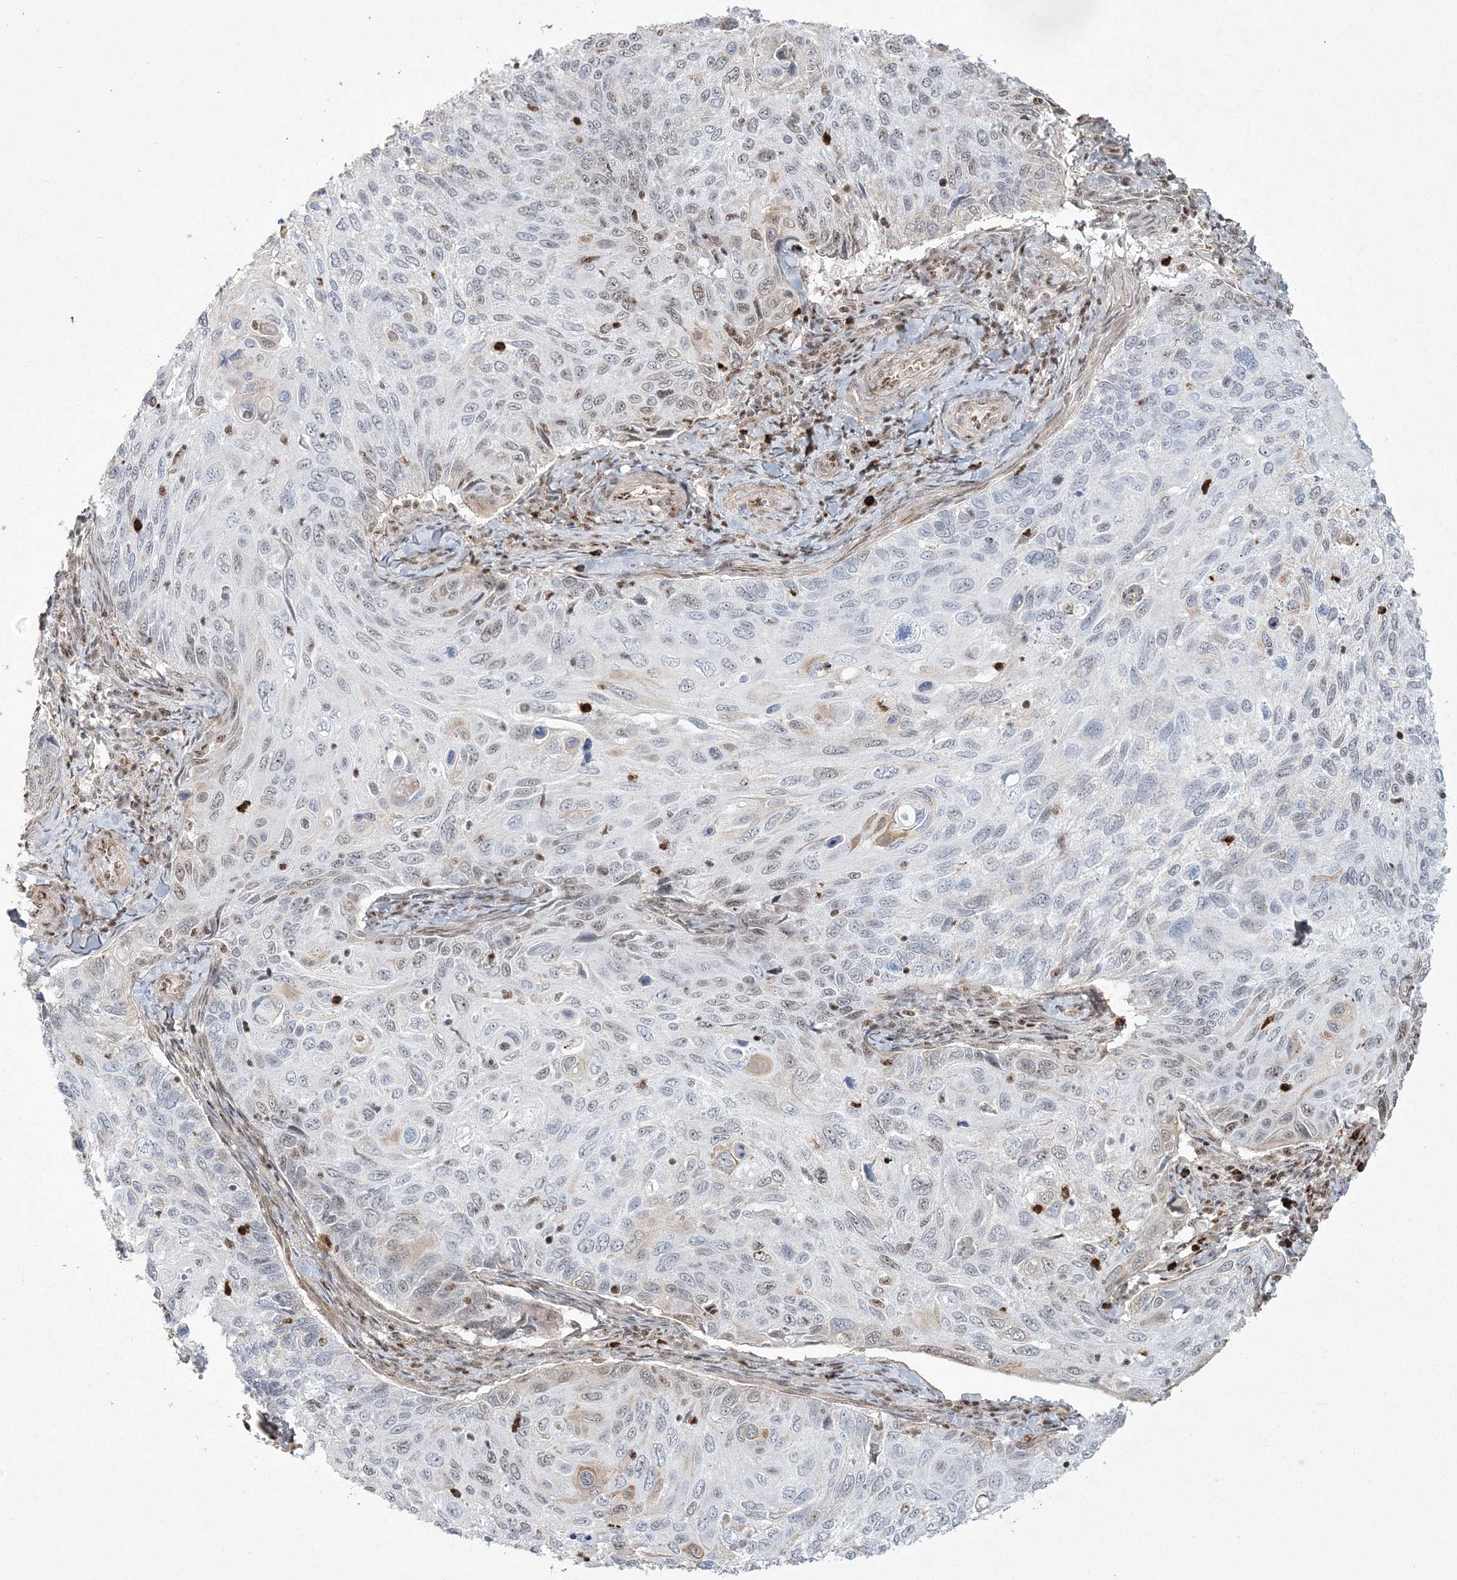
{"staining": {"intensity": "negative", "quantity": "none", "location": "none"}, "tissue": "cervical cancer", "cell_type": "Tumor cells", "image_type": "cancer", "snomed": [{"axis": "morphology", "description": "Squamous cell carcinoma, NOS"}, {"axis": "topography", "description": "Cervix"}], "caption": "Image shows no protein expression in tumor cells of cervical cancer (squamous cell carcinoma) tissue.", "gene": "RBM17", "patient": {"sex": "female", "age": 70}}